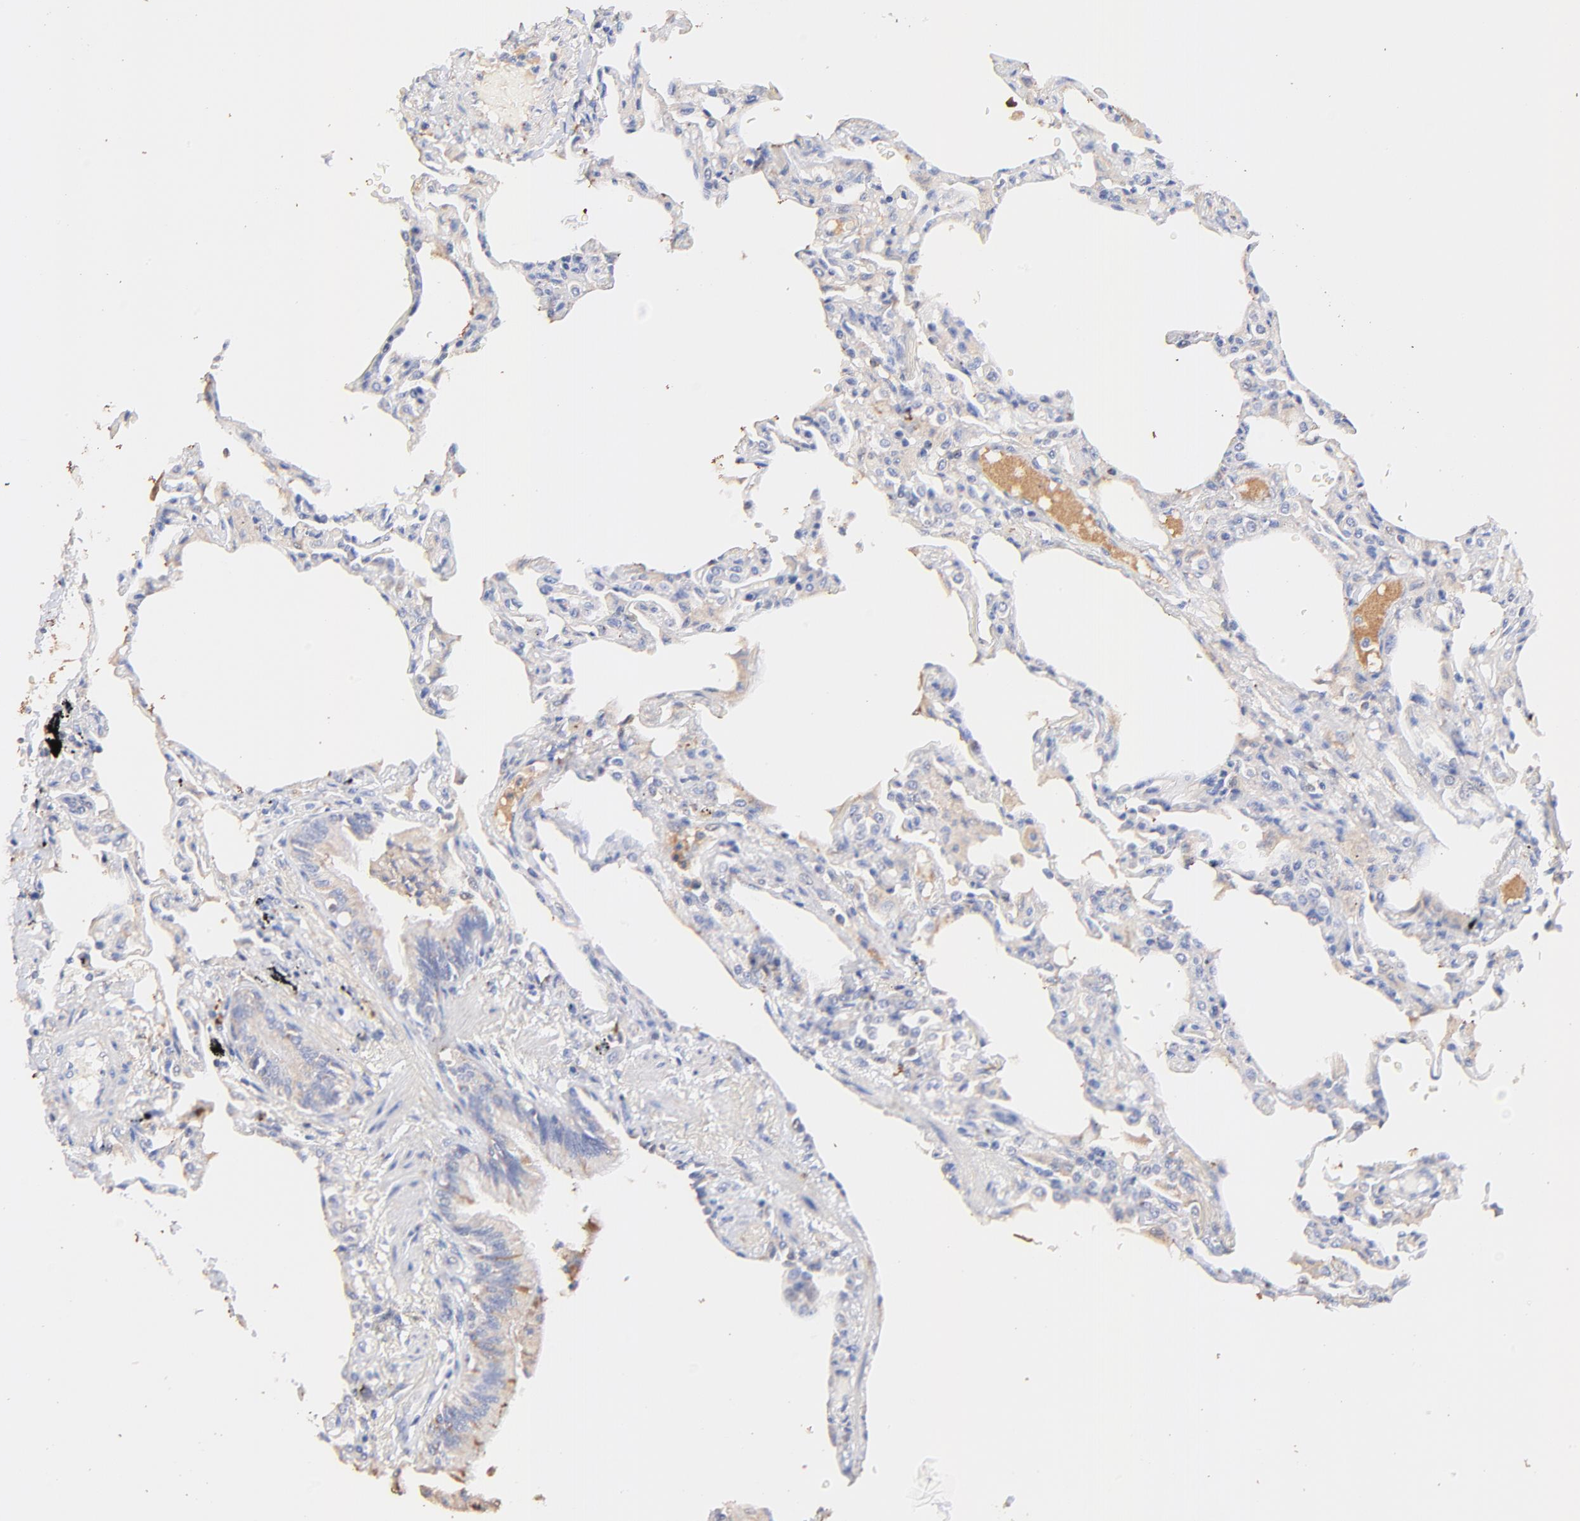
{"staining": {"intensity": "negative", "quantity": "none", "location": "none"}, "tissue": "lung", "cell_type": "Alveolar cells", "image_type": "normal", "snomed": [{"axis": "morphology", "description": "Normal tissue, NOS"}, {"axis": "topography", "description": "Lung"}], "caption": "Alveolar cells are negative for brown protein staining in benign lung. (Brightfield microscopy of DAB IHC at high magnification).", "gene": "IGLV7", "patient": {"sex": "female", "age": 49}}